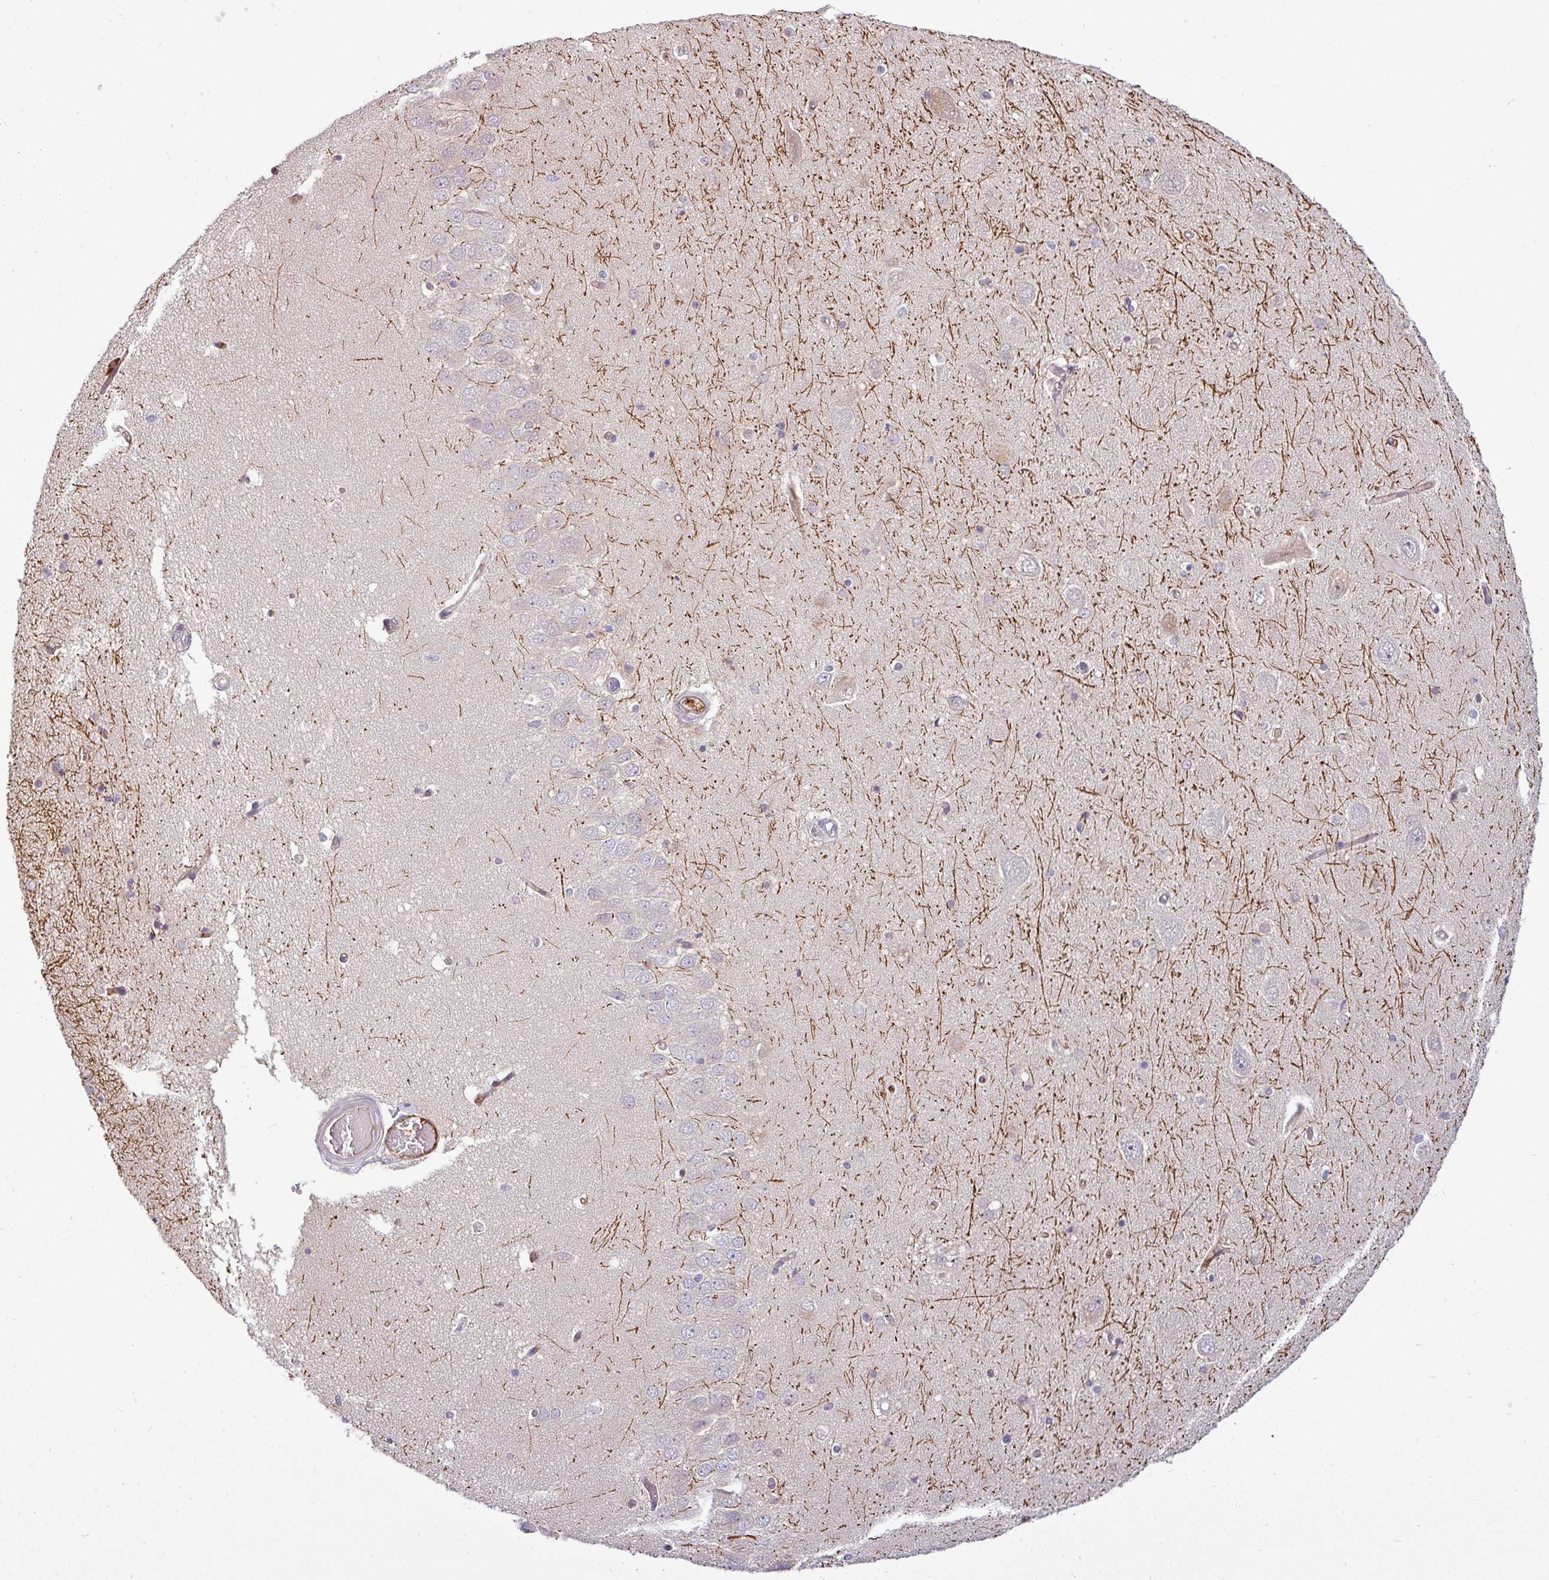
{"staining": {"intensity": "negative", "quantity": "none", "location": "none"}, "tissue": "hippocampus", "cell_type": "Glial cells", "image_type": "normal", "snomed": [{"axis": "morphology", "description": "Normal tissue, NOS"}, {"axis": "topography", "description": "Hippocampus"}], "caption": "Immunohistochemistry micrograph of normal hippocampus stained for a protein (brown), which exhibits no positivity in glial cells. Nuclei are stained in blue.", "gene": "APOM", "patient": {"sex": "male", "age": 45}}